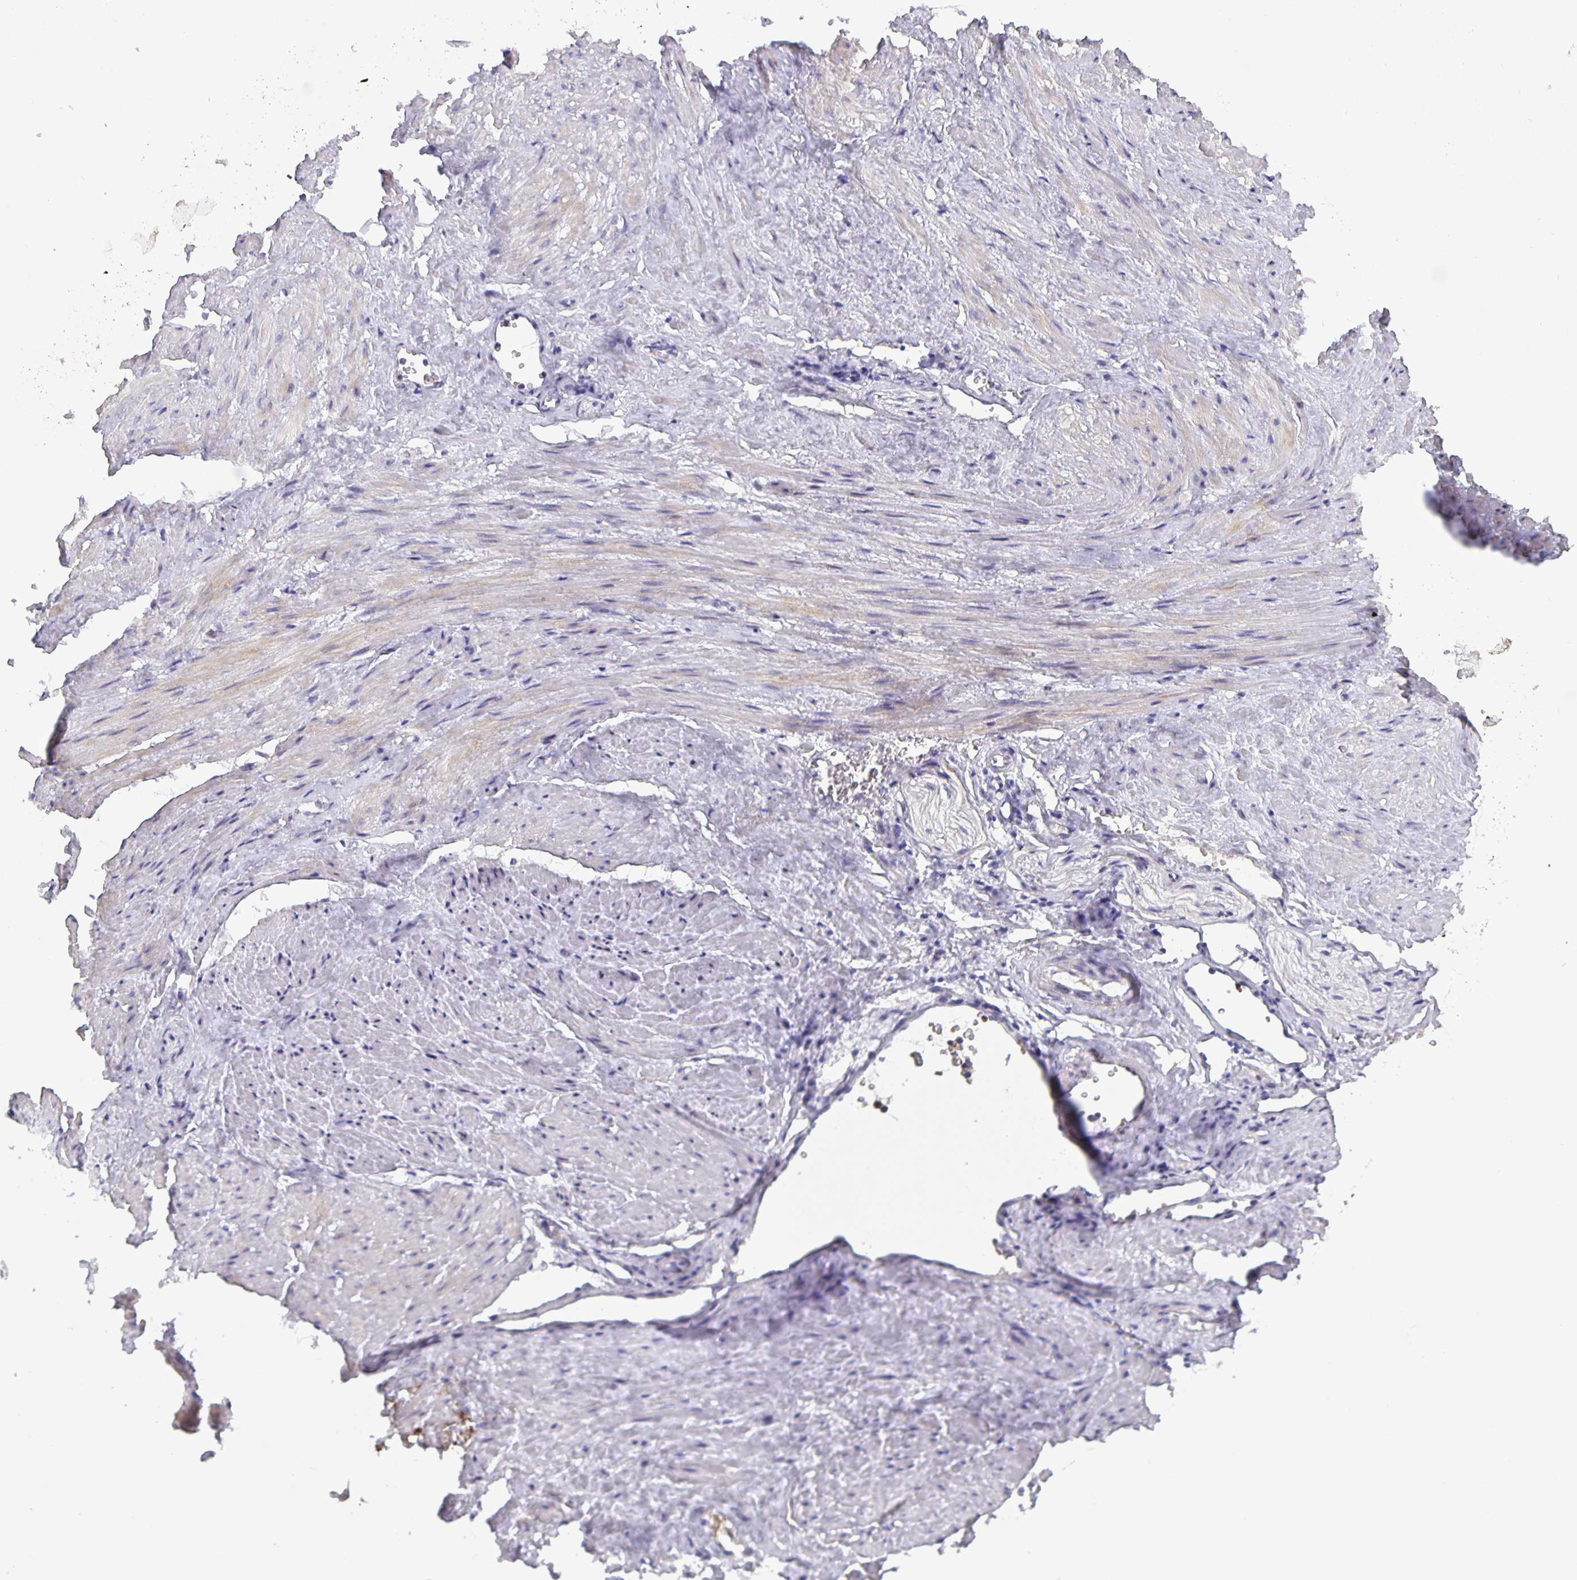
{"staining": {"intensity": "negative", "quantity": "none", "location": "none"}, "tissue": "adipose tissue", "cell_type": "Adipocytes", "image_type": "normal", "snomed": [{"axis": "morphology", "description": "Normal tissue, NOS"}, {"axis": "topography", "description": "Prostate"}, {"axis": "topography", "description": "Peripheral nerve tissue"}], "caption": "Immunohistochemistry (IHC) of benign adipose tissue demonstrates no staining in adipocytes.", "gene": "GDF15", "patient": {"sex": "male", "age": 55}}